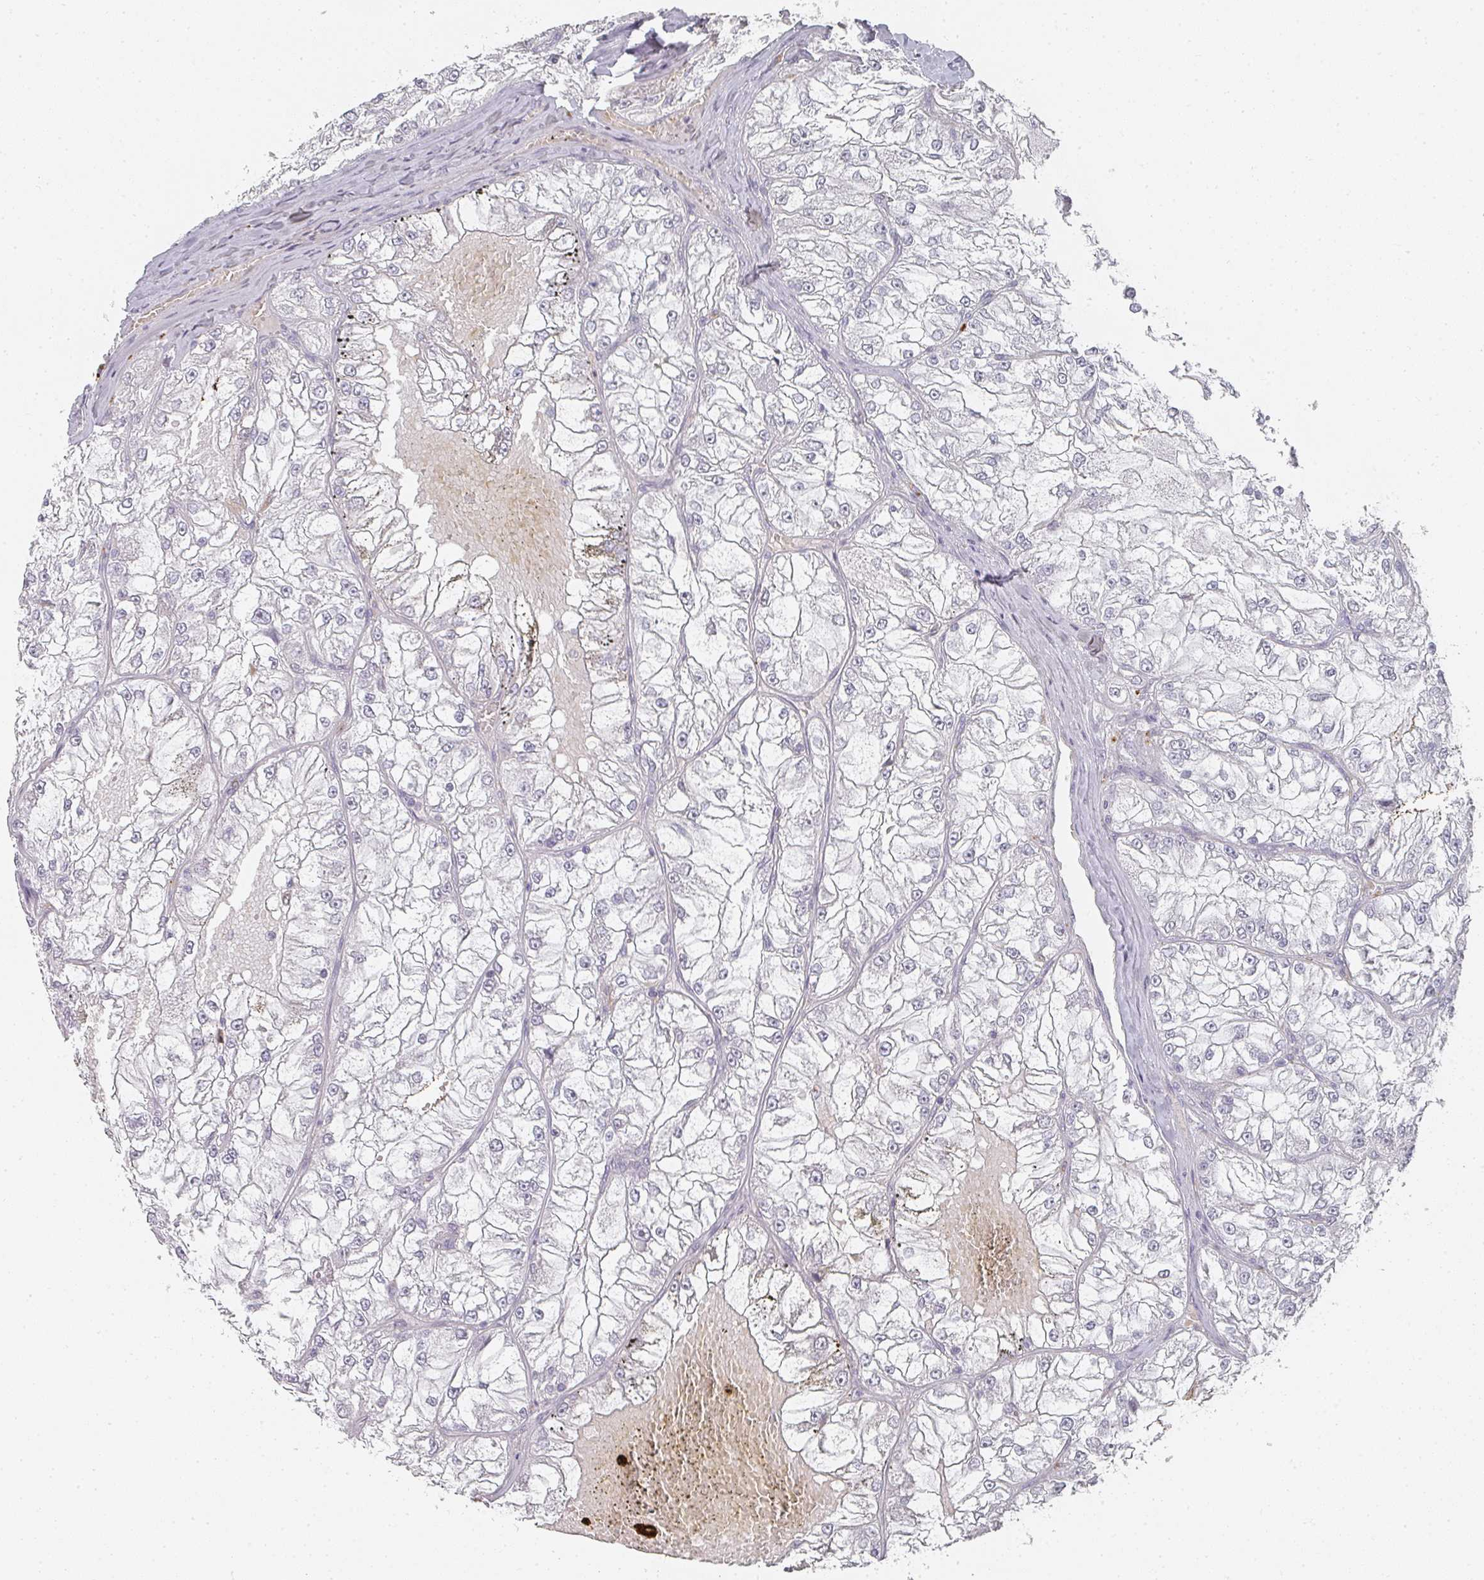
{"staining": {"intensity": "negative", "quantity": "none", "location": "none"}, "tissue": "renal cancer", "cell_type": "Tumor cells", "image_type": "cancer", "snomed": [{"axis": "morphology", "description": "Adenocarcinoma, NOS"}, {"axis": "topography", "description": "Kidney"}], "caption": "The micrograph demonstrates no significant expression in tumor cells of renal cancer.", "gene": "SHISA2", "patient": {"sex": "female", "age": 72}}